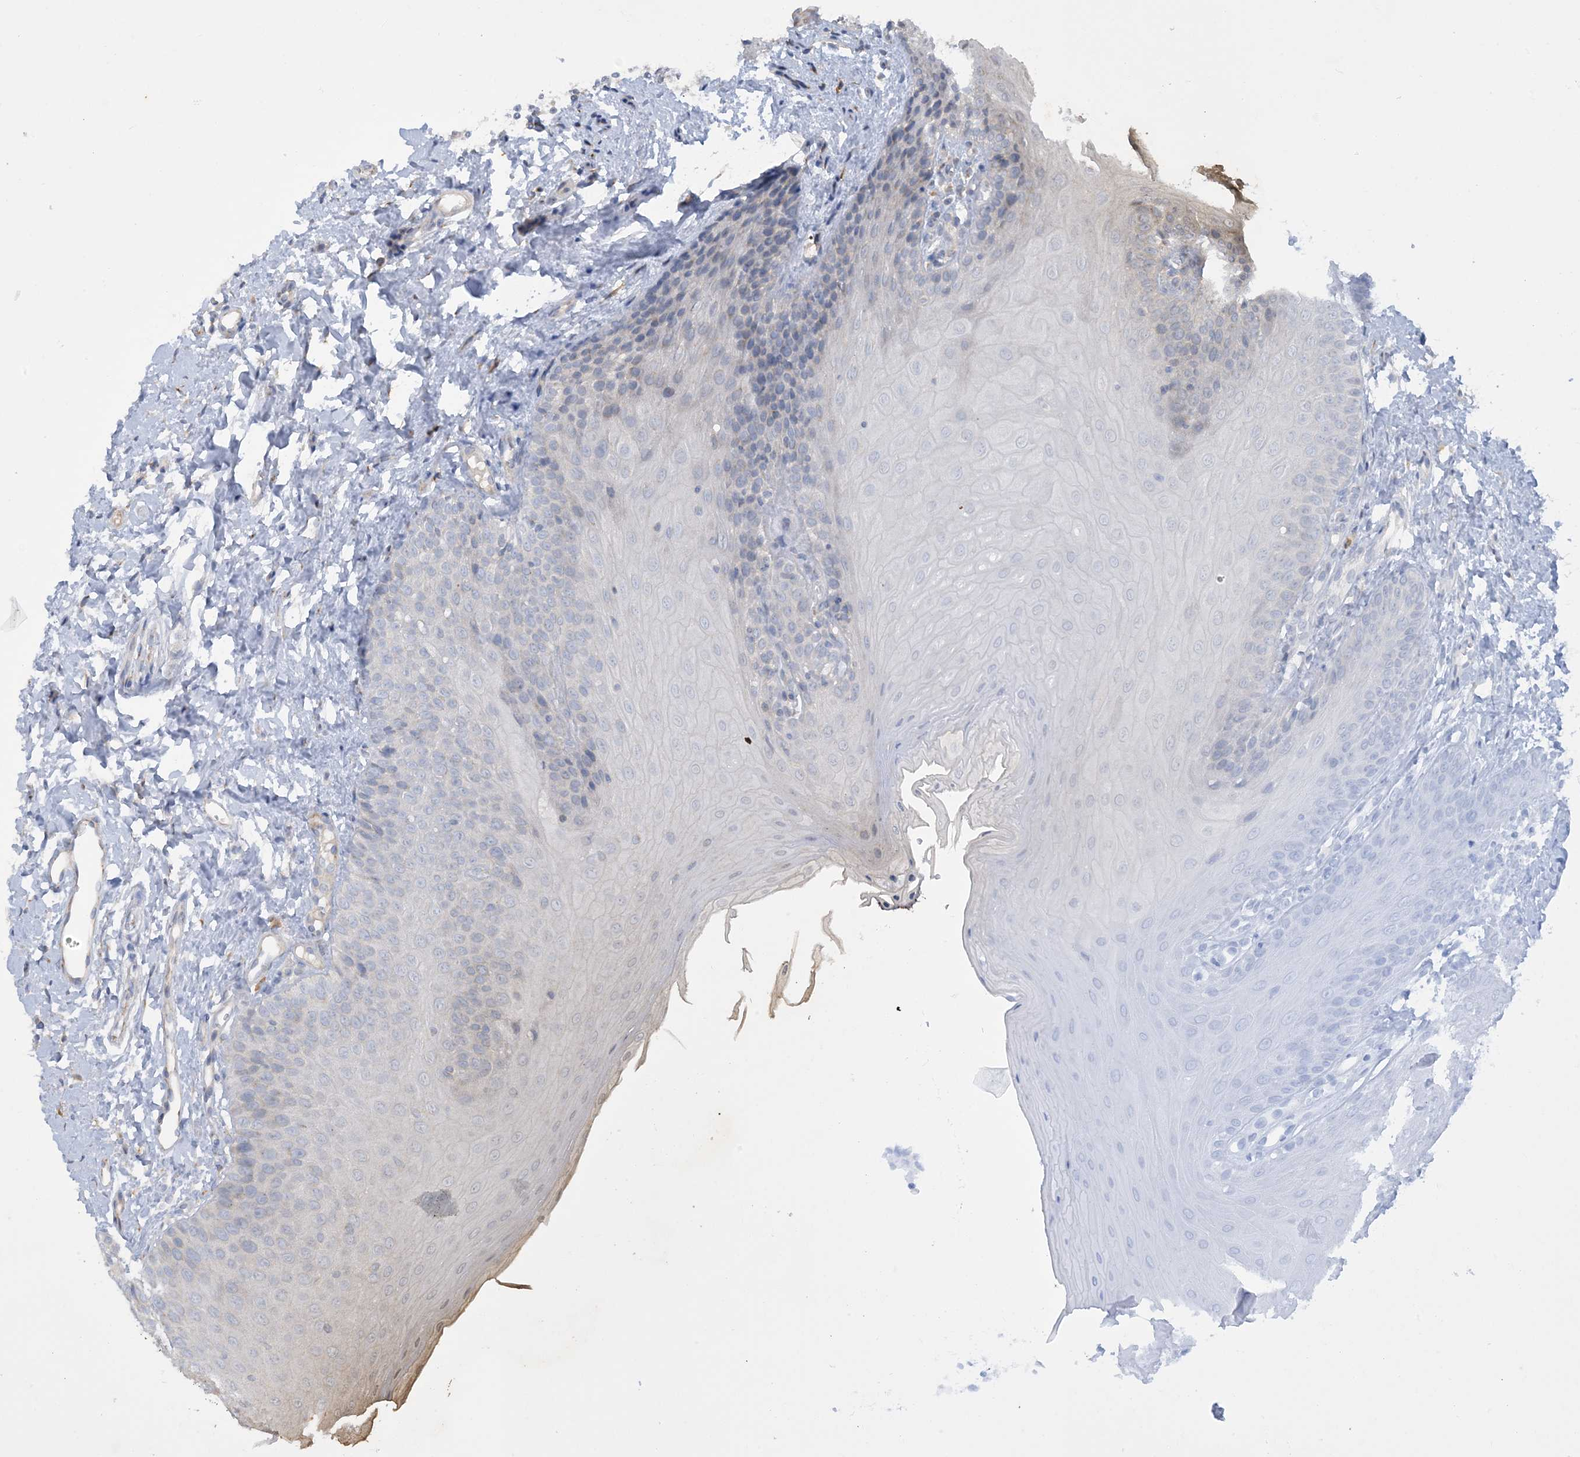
{"staining": {"intensity": "negative", "quantity": "none", "location": "none"}, "tissue": "oral mucosa", "cell_type": "Squamous epithelial cells", "image_type": "normal", "snomed": [{"axis": "morphology", "description": "Normal tissue, NOS"}, {"axis": "topography", "description": "Oral tissue"}], "caption": "This is an IHC micrograph of unremarkable oral mucosa. There is no expression in squamous epithelial cells.", "gene": "CCDC14", "patient": {"sex": "female", "age": 68}}